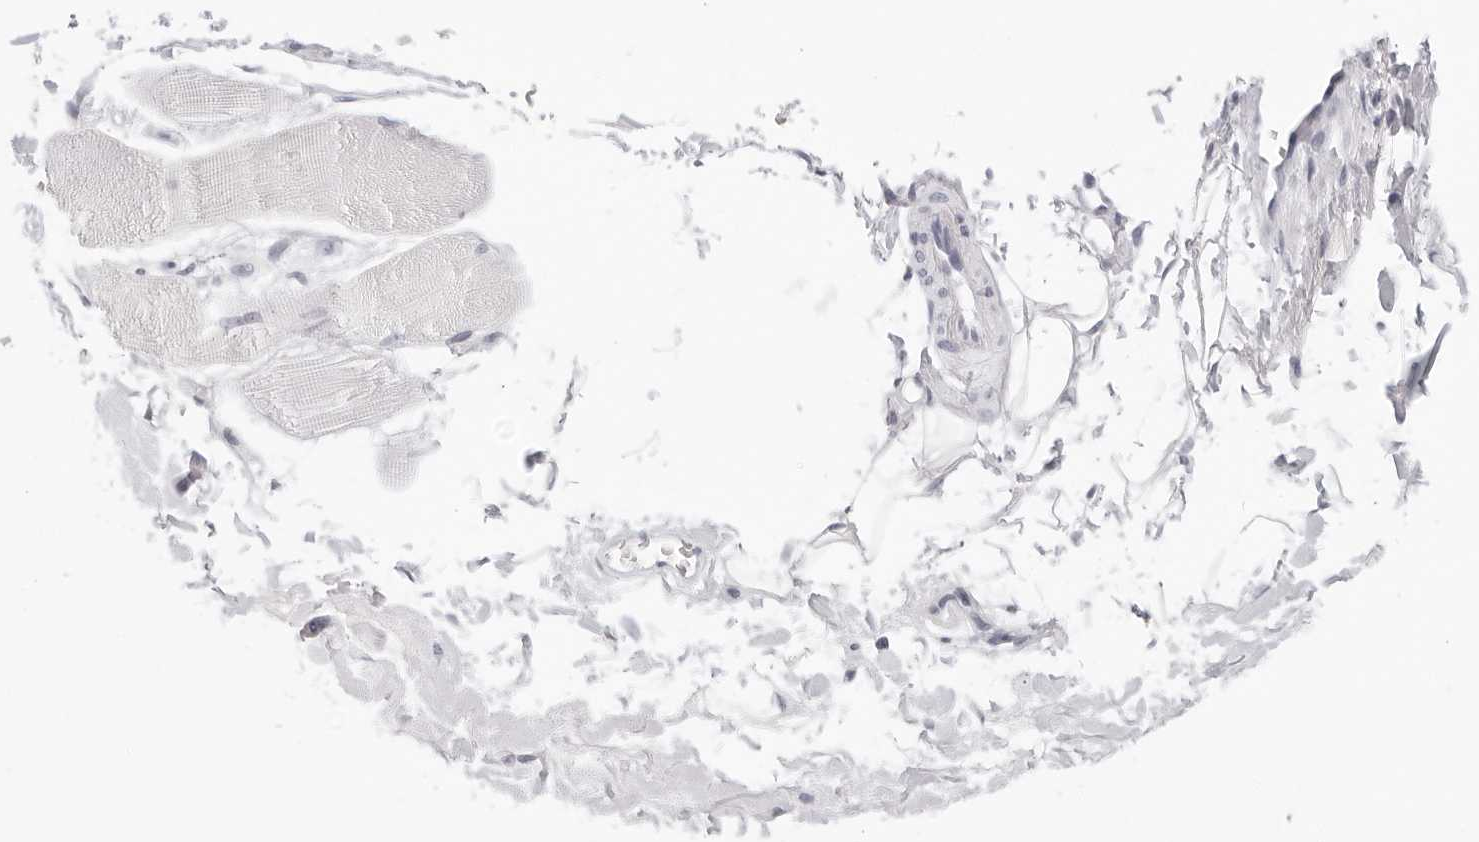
{"staining": {"intensity": "negative", "quantity": "none", "location": "none"}, "tissue": "skeletal muscle", "cell_type": "Myocytes", "image_type": "normal", "snomed": [{"axis": "morphology", "description": "Normal tissue, NOS"}, {"axis": "topography", "description": "Skin"}, {"axis": "topography", "description": "Skeletal muscle"}], "caption": "This is a histopathology image of immunohistochemistry staining of normal skeletal muscle, which shows no positivity in myocytes. (DAB (3,3'-diaminobenzidine) immunohistochemistry visualized using brightfield microscopy, high magnification).", "gene": "AGMAT", "patient": {"sex": "male", "age": 83}}